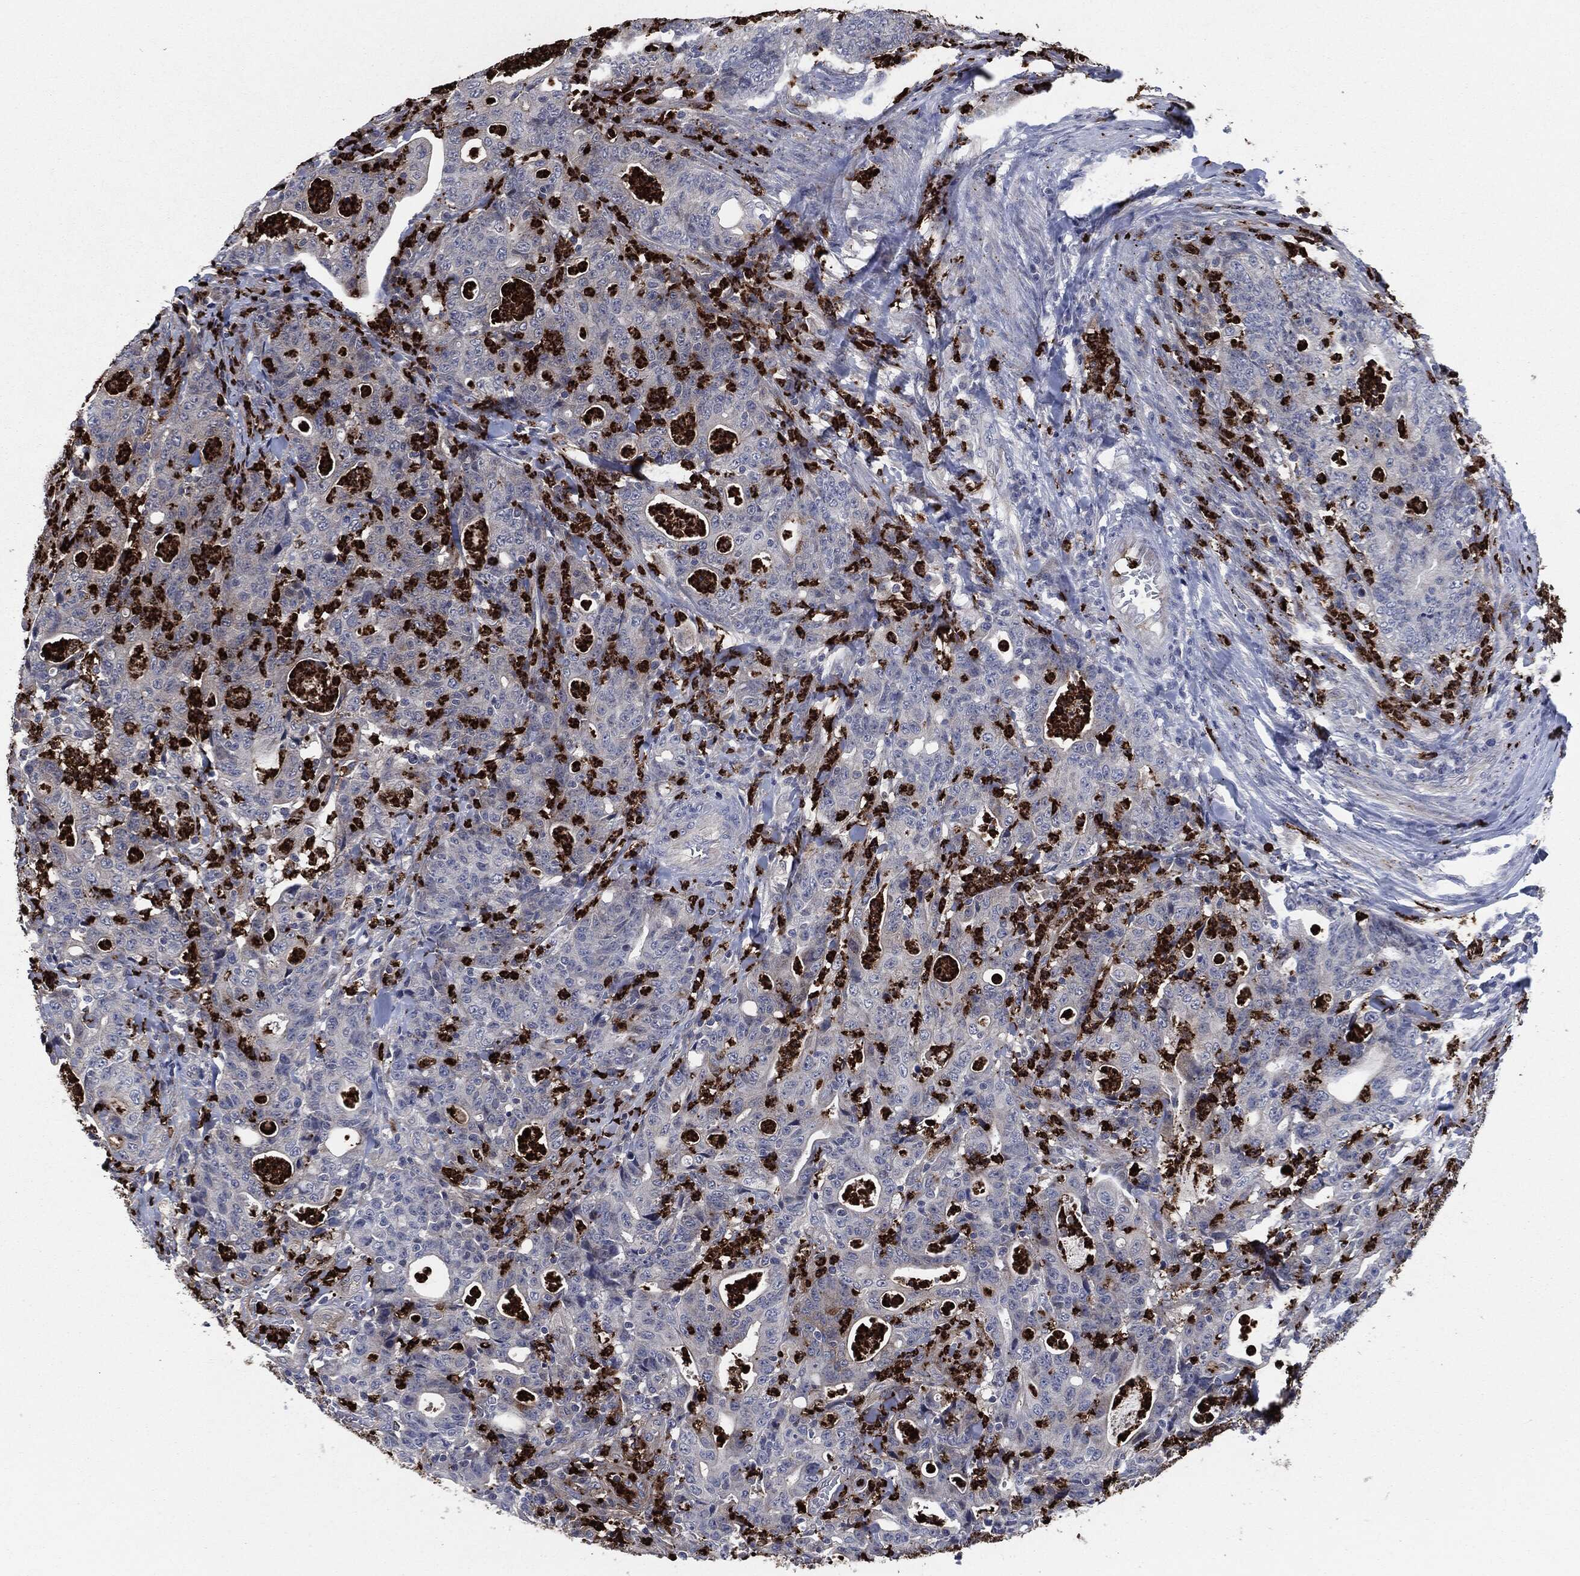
{"staining": {"intensity": "negative", "quantity": "none", "location": "none"}, "tissue": "colorectal cancer", "cell_type": "Tumor cells", "image_type": "cancer", "snomed": [{"axis": "morphology", "description": "Adenocarcinoma, NOS"}, {"axis": "topography", "description": "Colon"}], "caption": "Immunohistochemistry (IHC) of human colorectal adenocarcinoma demonstrates no staining in tumor cells.", "gene": "MPO", "patient": {"sex": "male", "age": 70}}